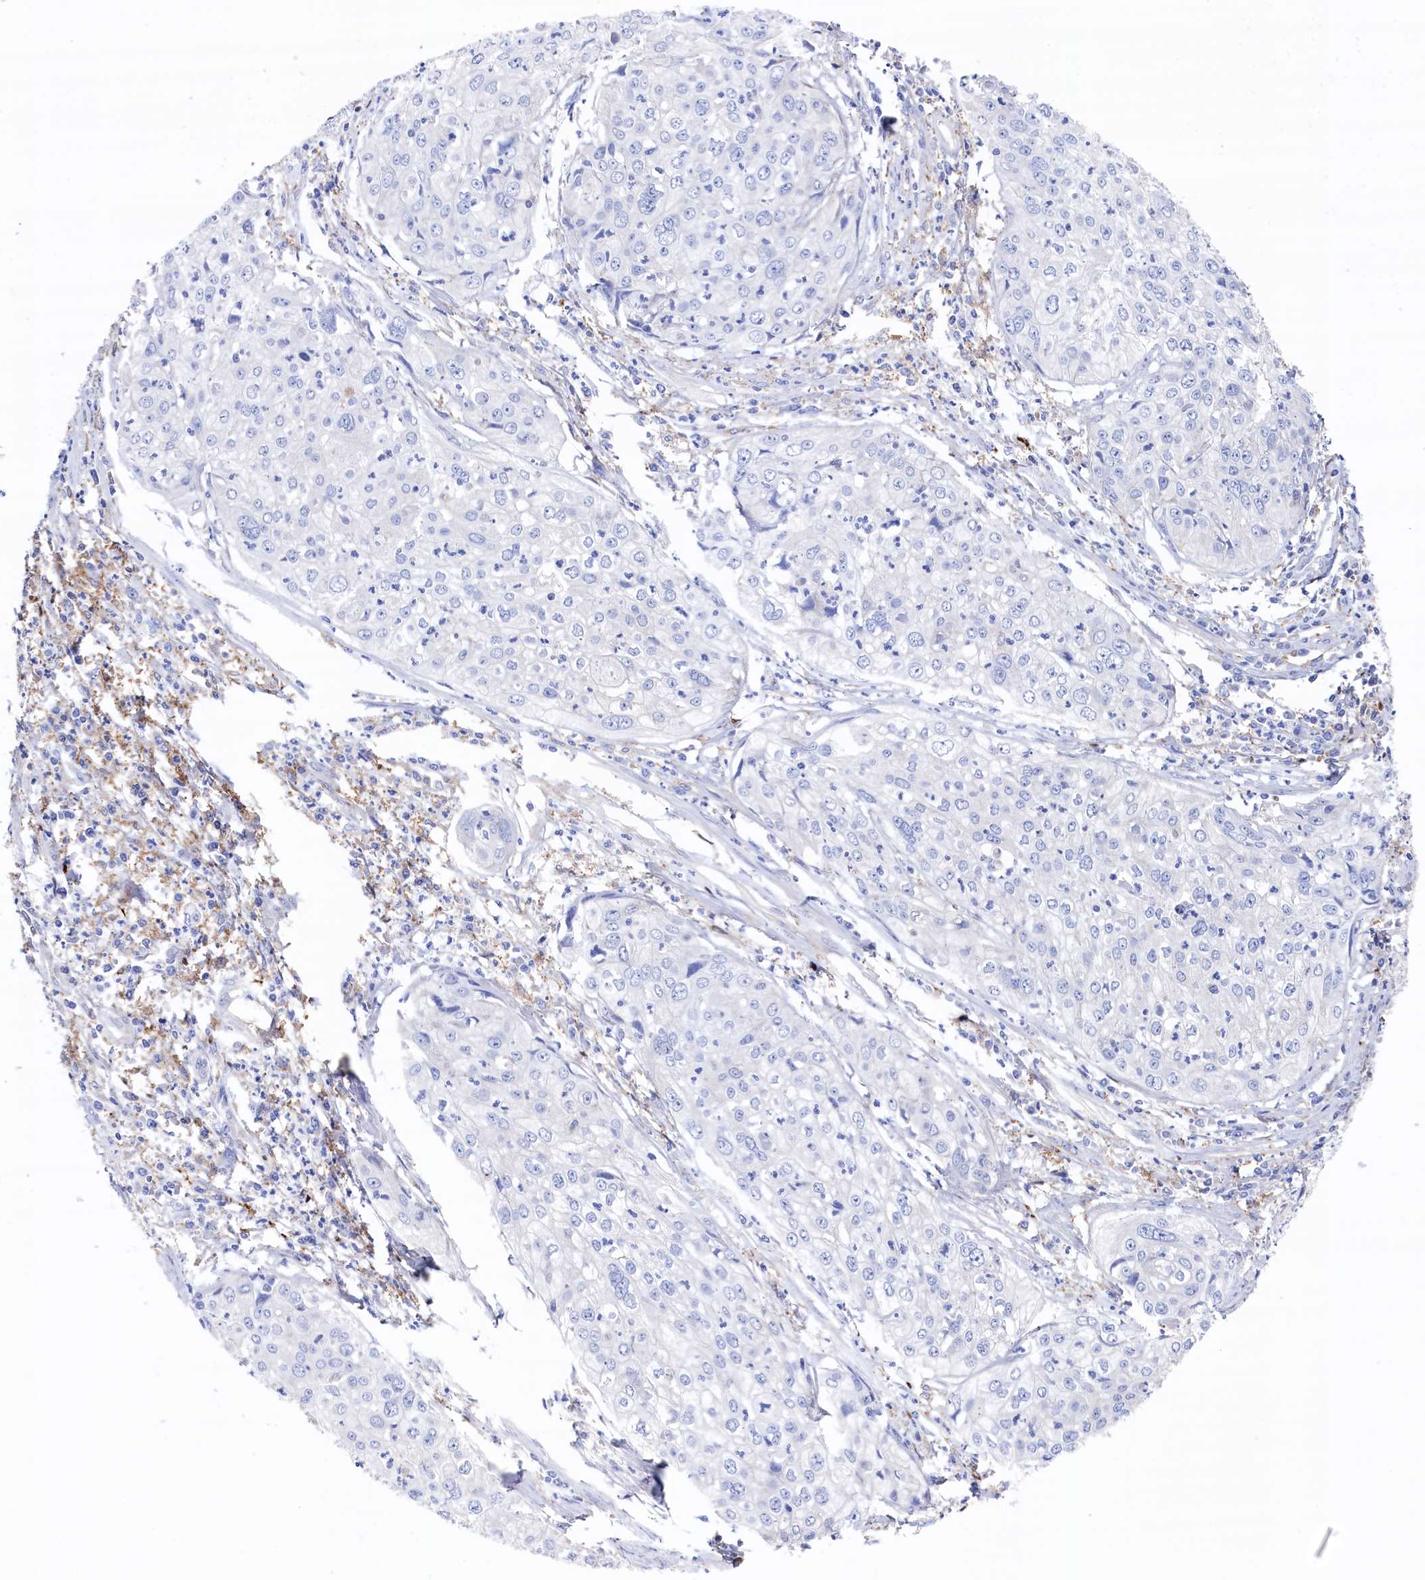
{"staining": {"intensity": "negative", "quantity": "none", "location": "none"}, "tissue": "cervical cancer", "cell_type": "Tumor cells", "image_type": "cancer", "snomed": [{"axis": "morphology", "description": "Squamous cell carcinoma, NOS"}, {"axis": "topography", "description": "Cervix"}], "caption": "Tumor cells show no significant positivity in squamous cell carcinoma (cervical).", "gene": "C12orf73", "patient": {"sex": "female", "age": 31}}